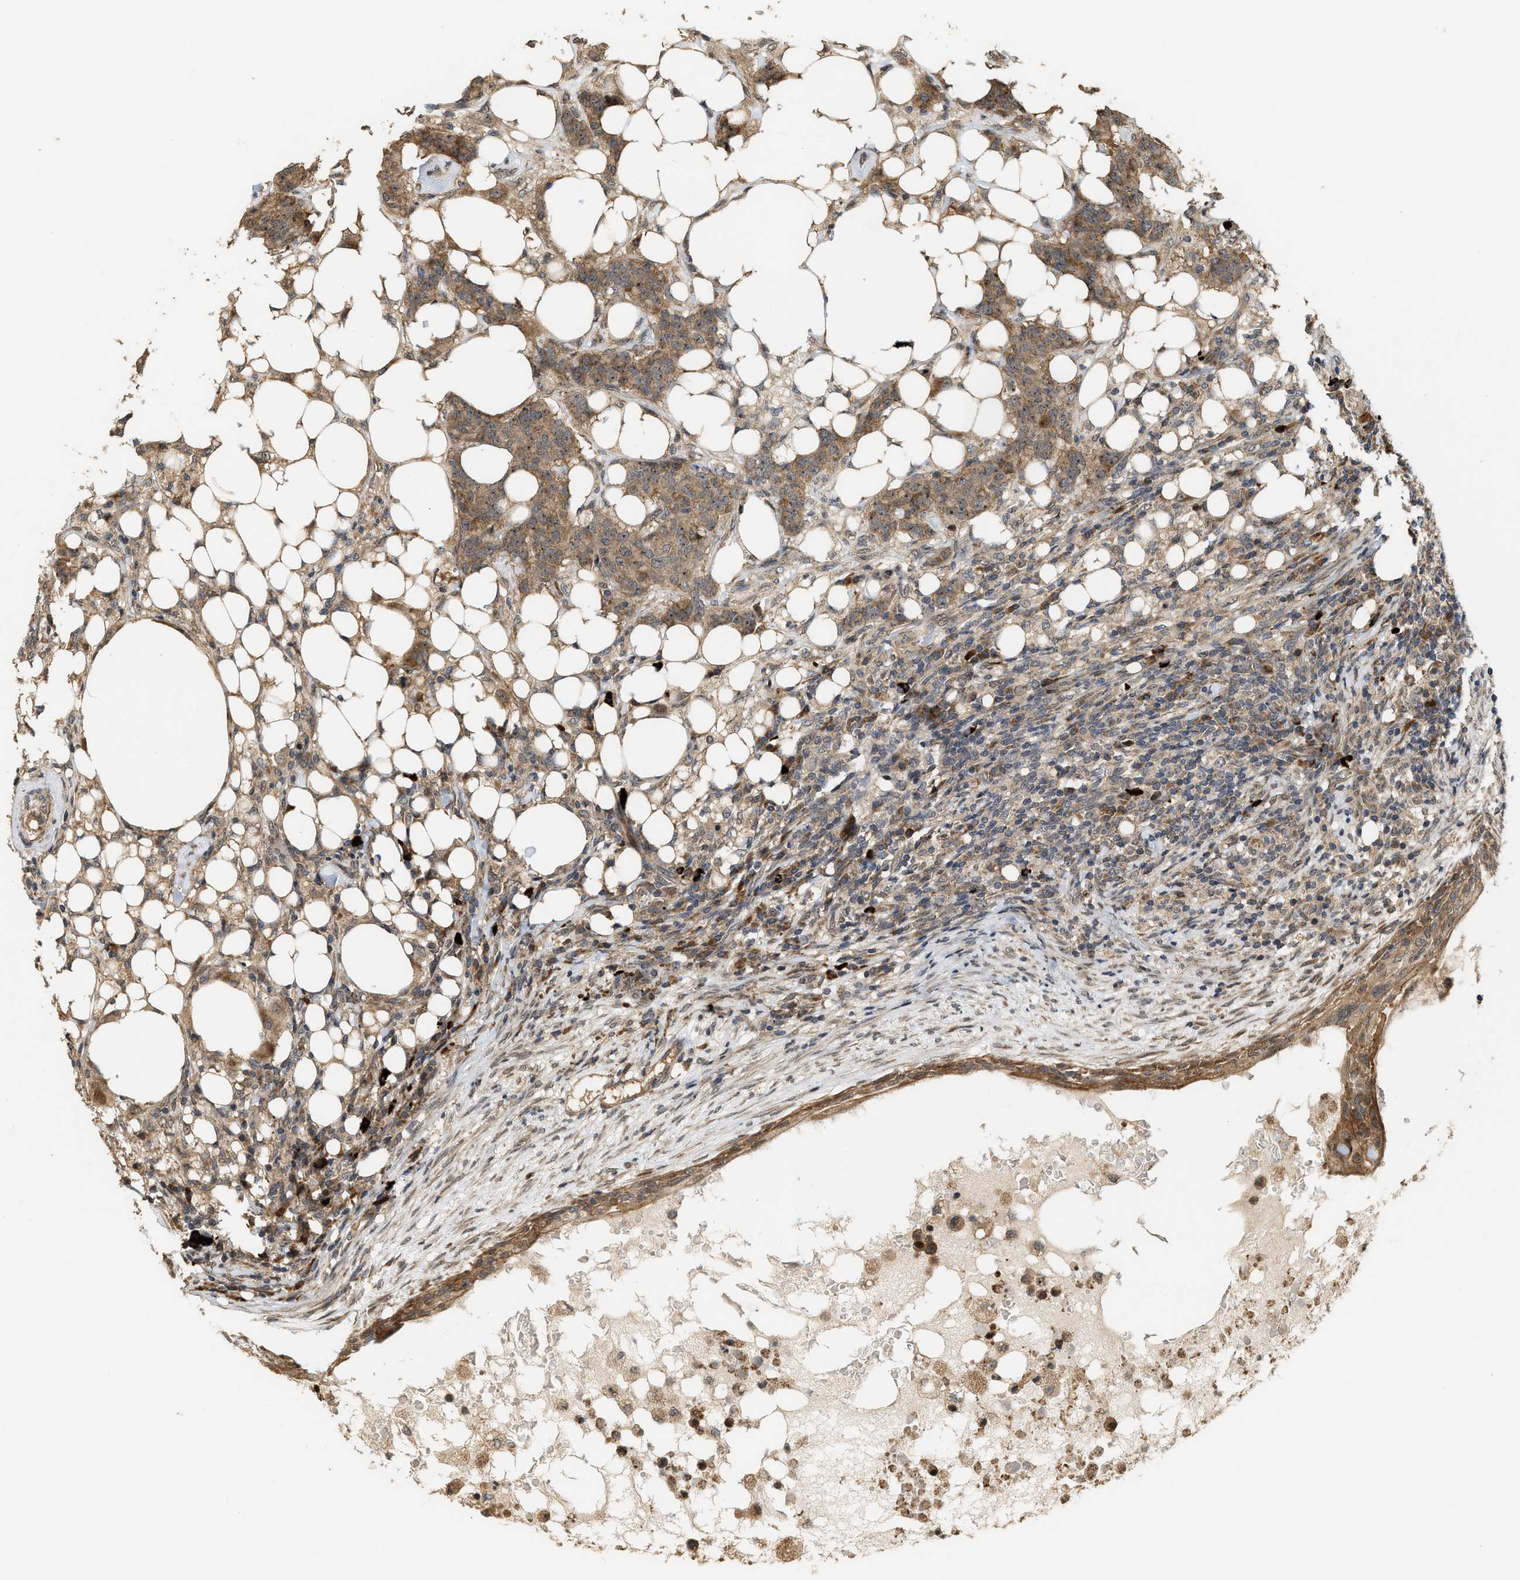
{"staining": {"intensity": "moderate", "quantity": ">75%", "location": "cytoplasmic/membranous,nuclear"}, "tissue": "breast cancer", "cell_type": "Tumor cells", "image_type": "cancer", "snomed": [{"axis": "morphology", "description": "Duct carcinoma"}, {"axis": "topography", "description": "Breast"}], "caption": "Human breast cancer stained for a protein (brown) displays moderate cytoplasmic/membranous and nuclear positive expression in about >75% of tumor cells.", "gene": "ELP2", "patient": {"sex": "female", "age": 40}}